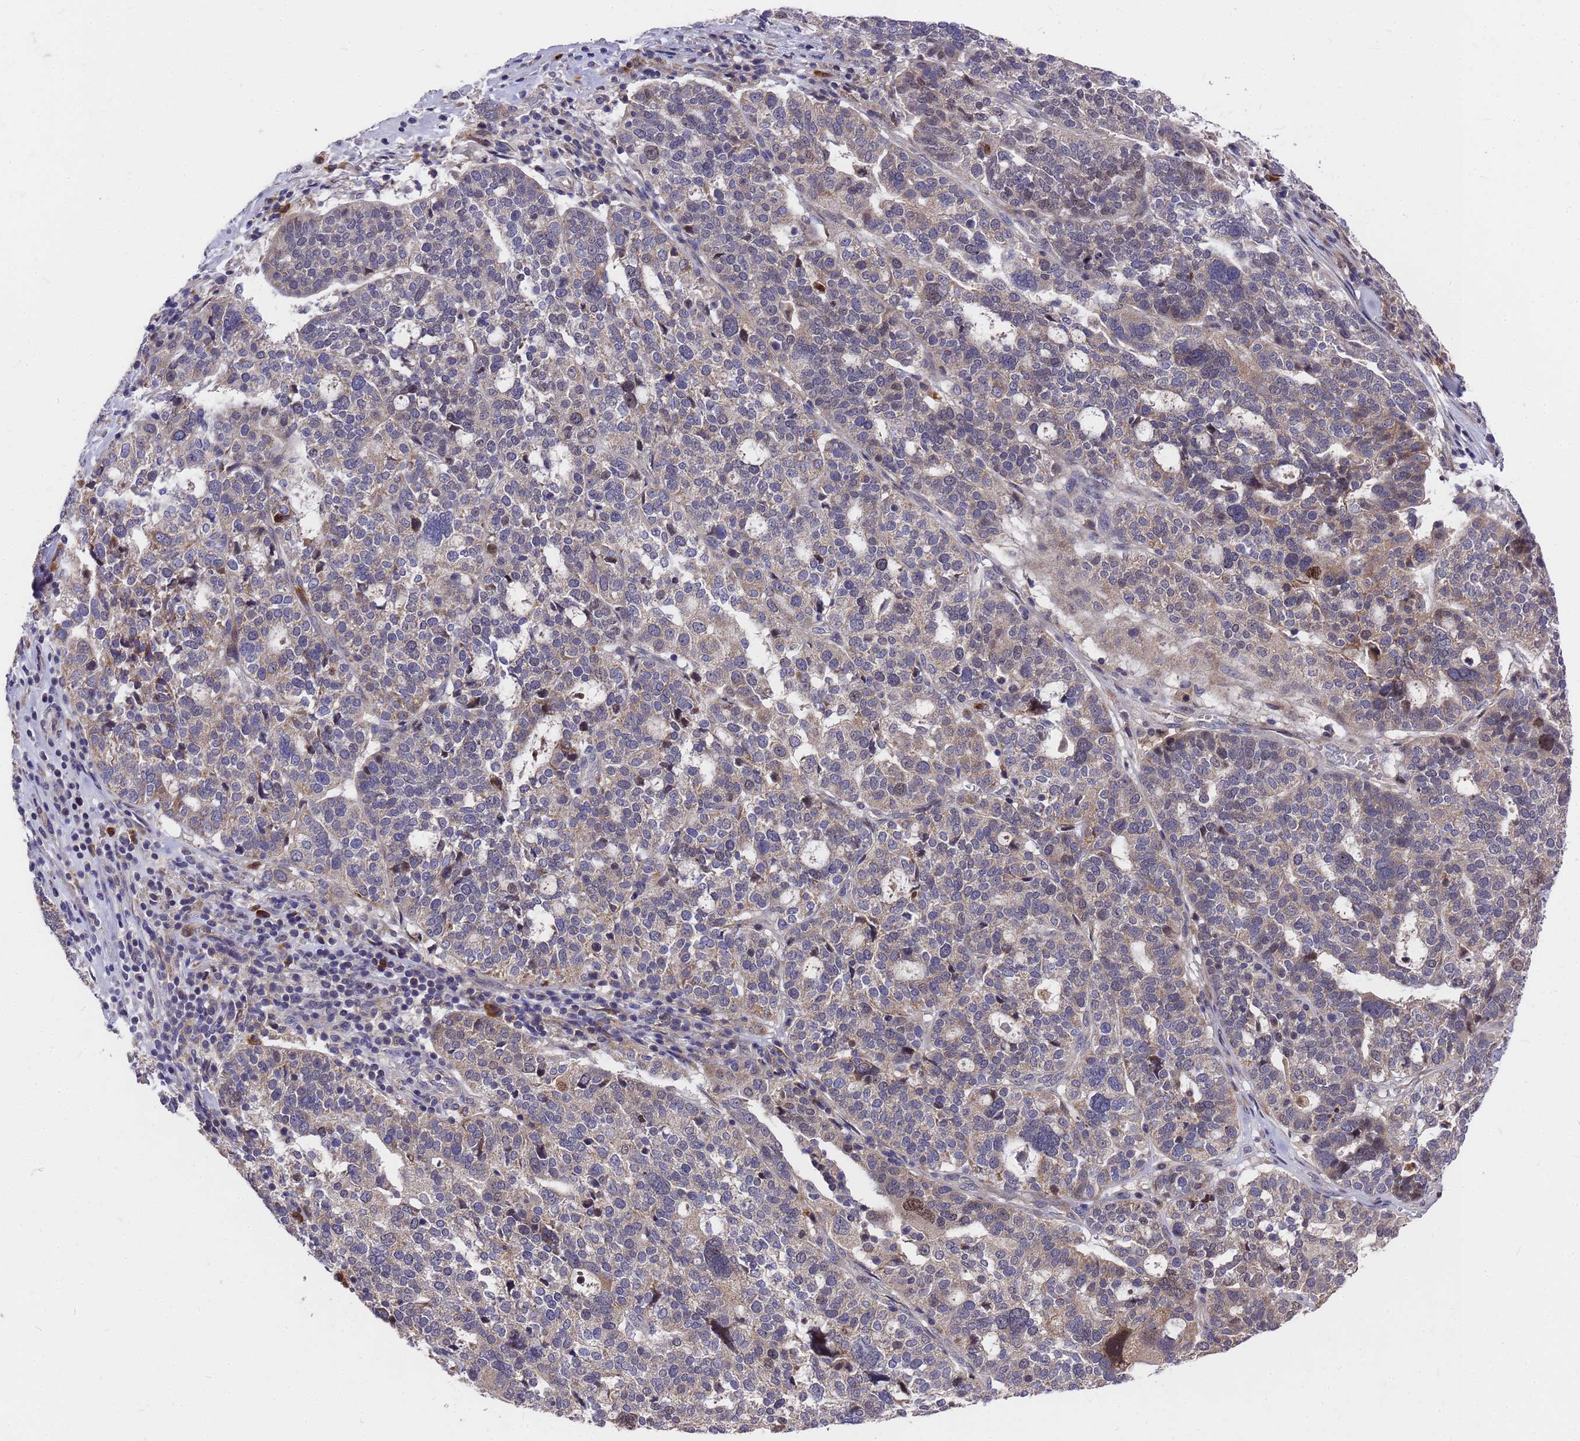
{"staining": {"intensity": "weak", "quantity": "<25%", "location": "cytoplasmic/membranous"}, "tissue": "ovarian cancer", "cell_type": "Tumor cells", "image_type": "cancer", "snomed": [{"axis": "morphology", "description": "Cystadenocarcinoma, serous, NOS"}, {"axis": "topography", "description": "Ovary"}], "caption": "There is no significant expression in tumor cells of ovarian serous cystadenocarcinoma. (DAB IHC with hematoxylin counter stain).", "gene": "ZNF717", "patient": {"sex": "female", "age": 59}}